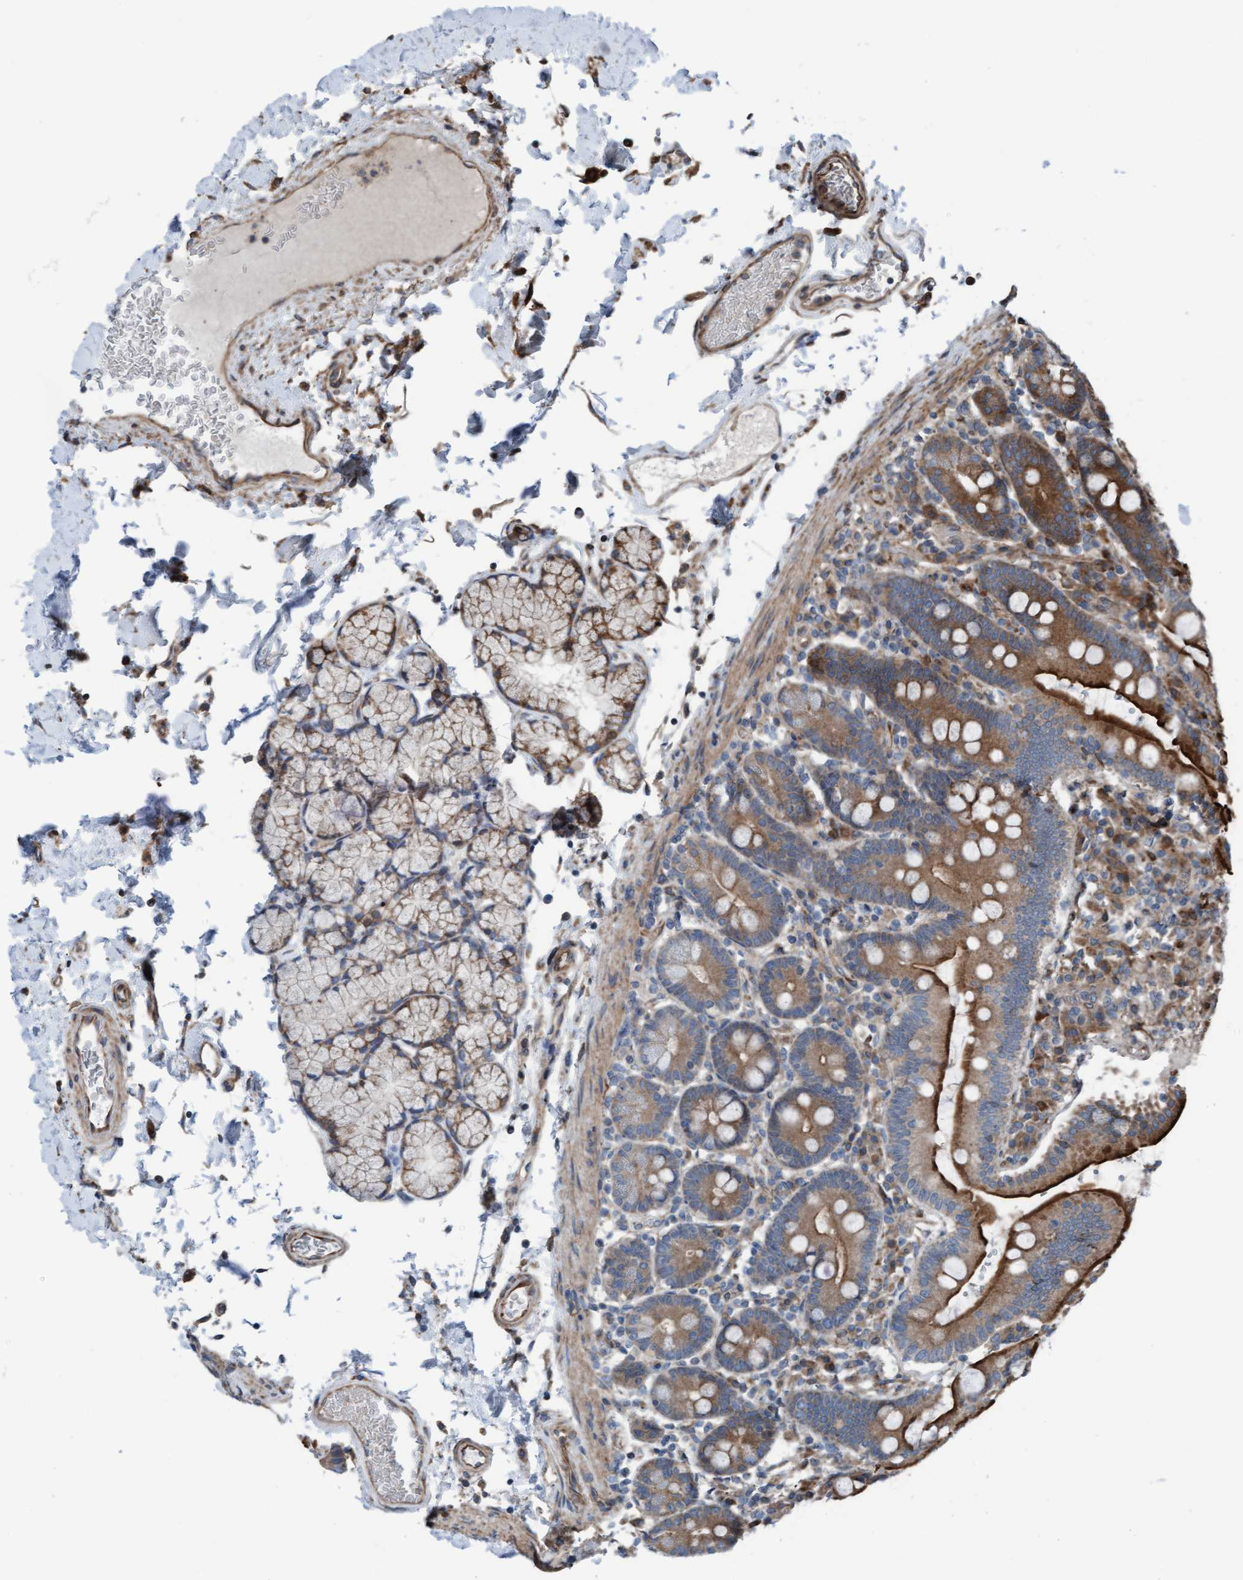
{"staining": {"intensity": "strong", "quantity": ">75%", "location": "cytoplasmic/membranous"}, "tissue": "duodenum", "cell_type": "Glandular cells", "image_type": "normal", "snomed": [{"axis": "morphology", "description": "Normal tissue, NOS"}, {"axis": "topography", "description": "Small intestine, NOS"}], "caption": "A photomicrograph of duodenum stained for a protein shows strong cytoplasmic/membranous brown staining in glandular cells. The staining was performed using DAB, with brown indicating positive protein expression. Nuclei are stained blue with hematoxylin.", "gene": "RAP1GAP2", "patient": {"sex": "female", "age": 71}}